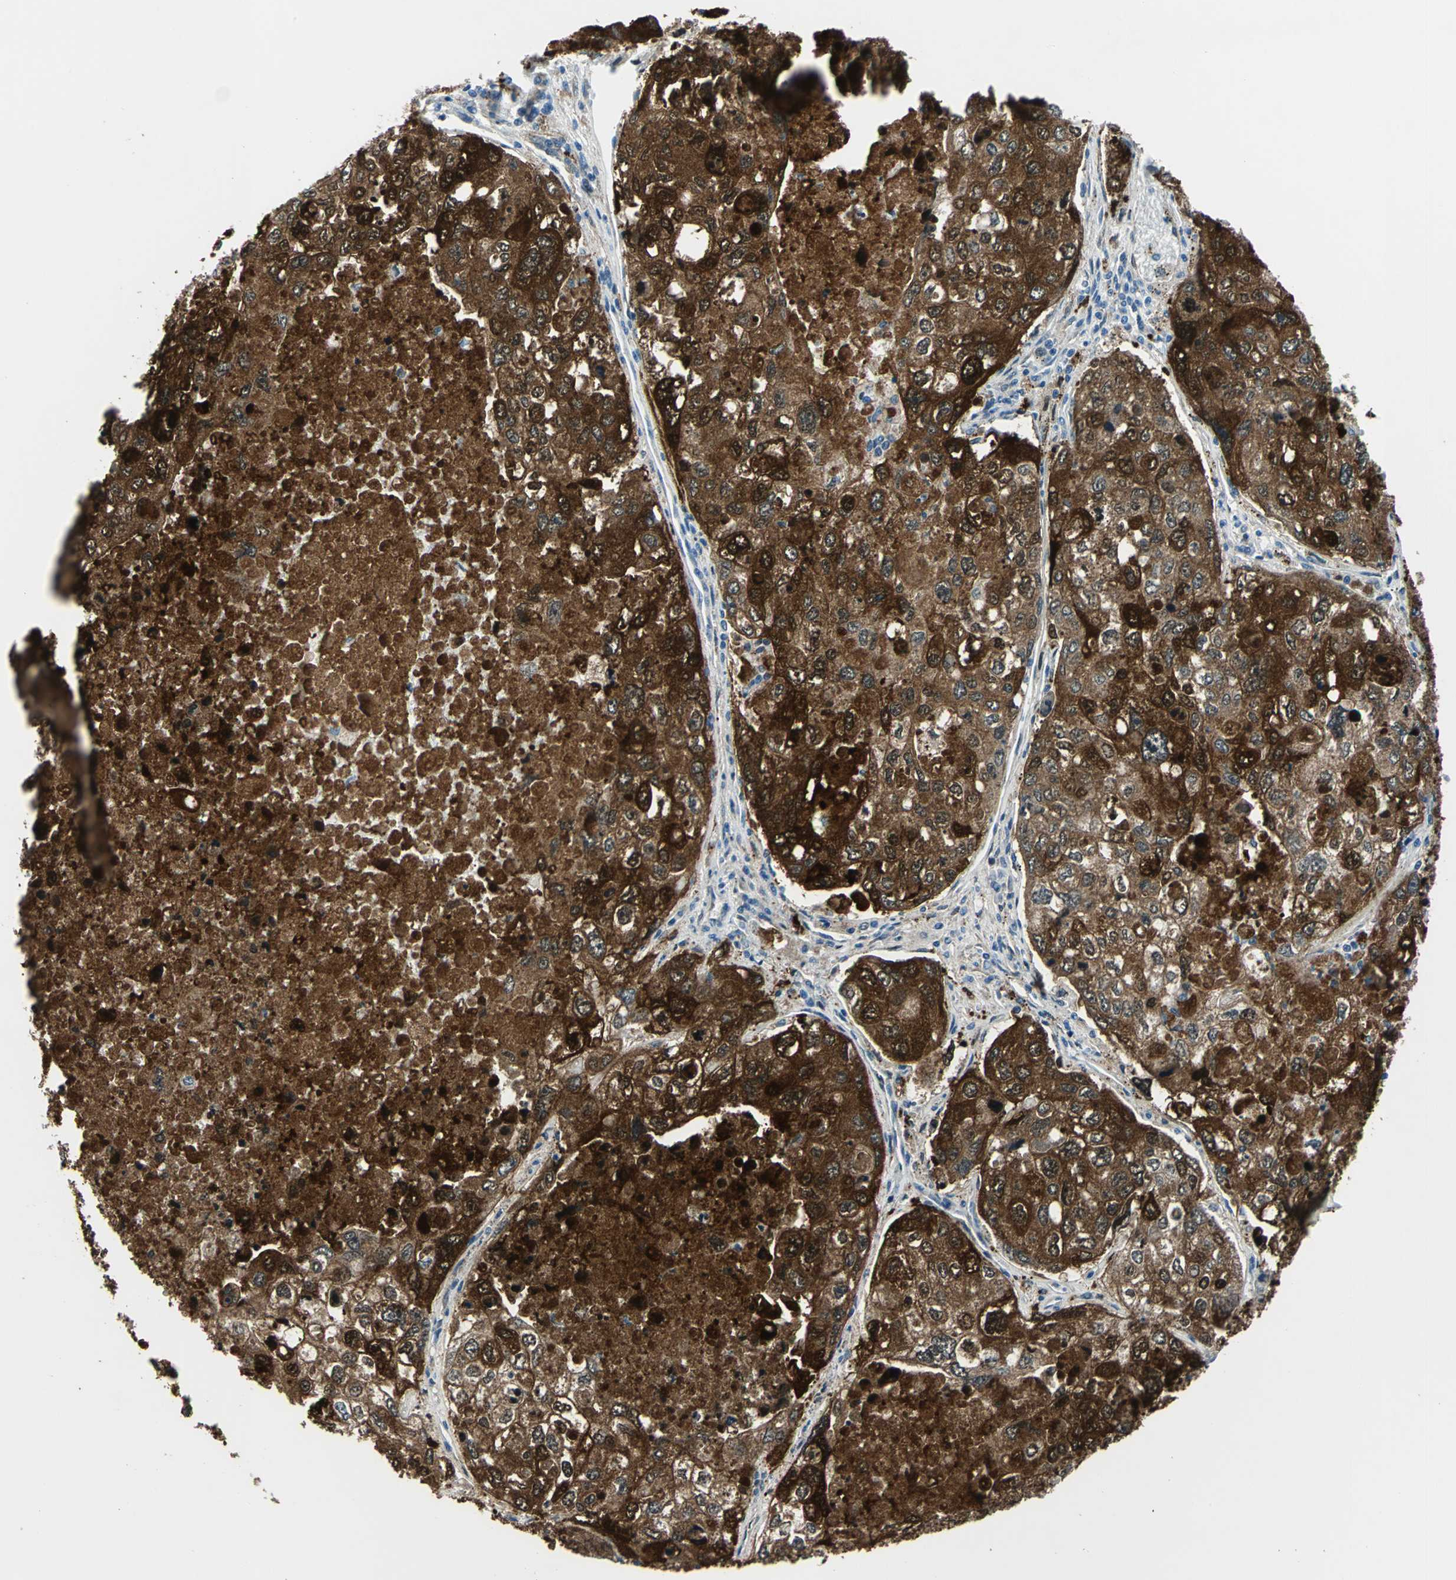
{"staining": {"intensity": "strong", "quantity": ">75%", "location": "cytoplasmic/membranous"}, "tissue": "urothelial cancer", "cell_type": "Tumor cells", "image_type": "cancer", "snomed": [{"axis": "morphology", "description": "Urothelial carcinoma, High grade"}, {"axis": "topography", "description": "Lymph node"}, {"axis": "topography", "description": "Urinary bladder"}], "caption": "Human urothelial cancer stained with a brown dye displays strong cytoplasmic/membranous positive staining in about >75% of tumor cells.", "gene": "HSPB1", "patient": {"sex": "male", "age": 51}}